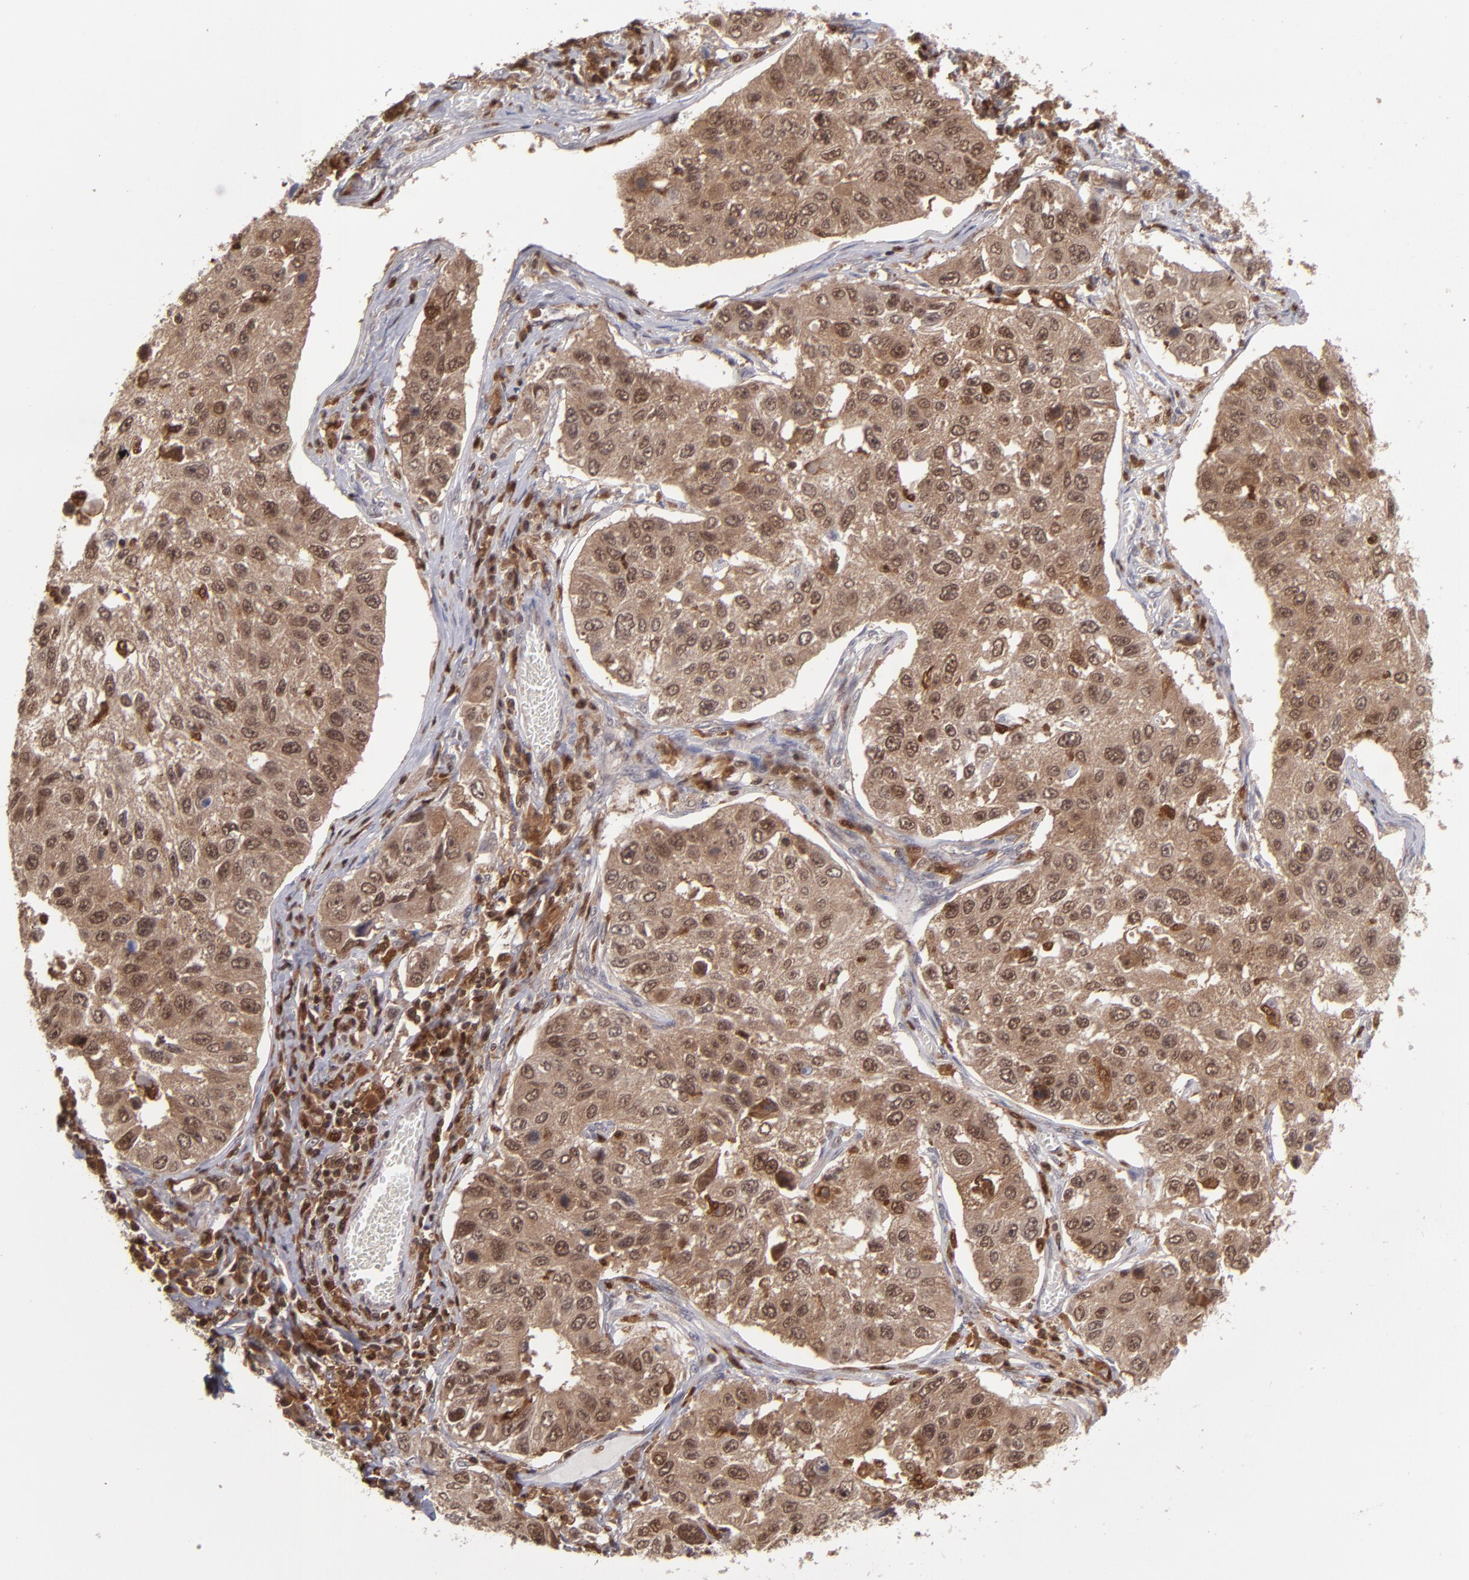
{"staining": {"intensity": "moderate", "quantity": ">75%", "location": "cytoplasmic/membranous,nuclear"}, "tissue": "lung cancer", "cell_type": "Tumor cells", "image_type": "cancer", "snomed": [{"axis": "morphology", "description": "Squamous cell carcinoma, NOS"}, {"axis": "topography", "description": "Lung"}], "caption": "Lung cancer (squamous cell carcinoma) stained with a brown dye demonstrates moderate cytoplasmic/membranous and nuclear positive expression in about >75% of tumor cells.", "gene": "GRB2", "patient": {"sex": "male", "age": 71}}